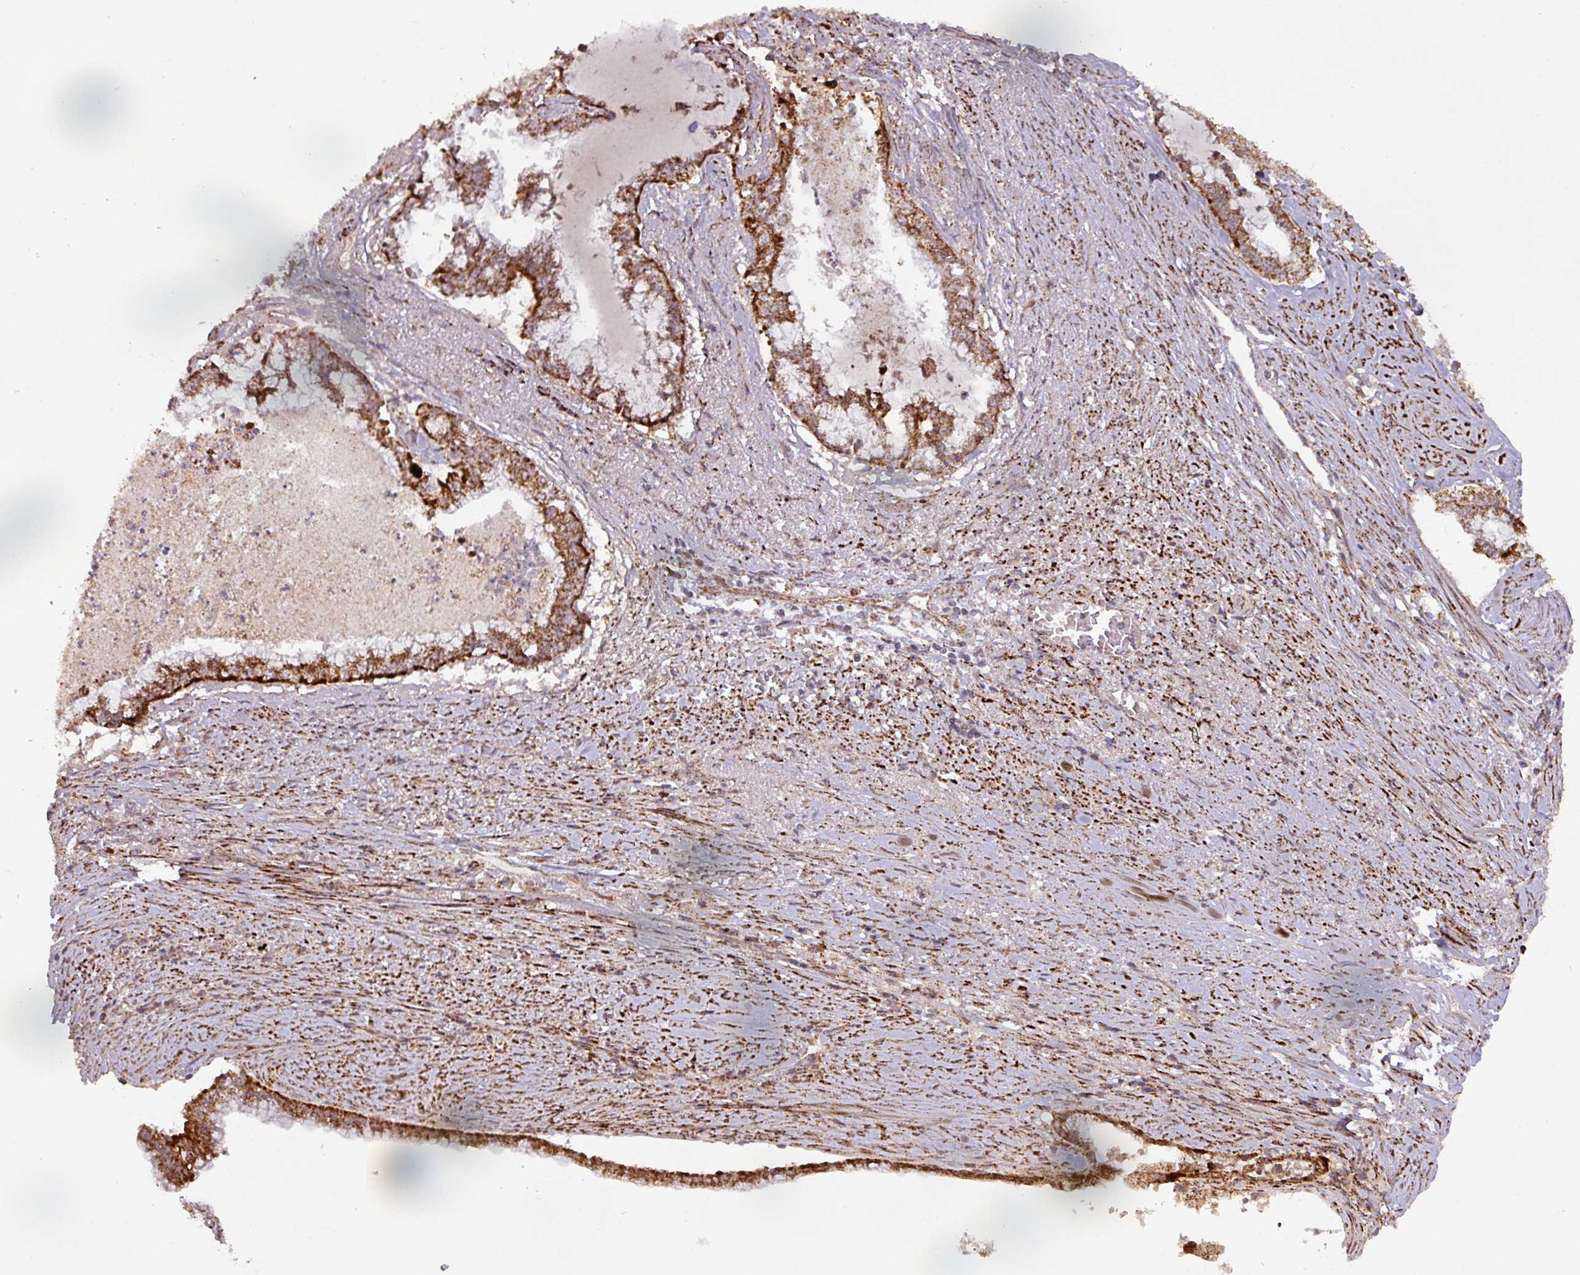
{"staining": {"intensity": "strong", "quantity": ">75%", "location": "cytoplasmic/membranous"}, "tissue": "endometrial cancer", "cell_type": "Tumor cells", "image_type": "cancer", "snomed": [{"axis": "morphology", "description": "Adenocarcinoma, NOS"}, {"axis": "topography", "description": "Endometrium"}], "caption": "Immunohistochemical staining of human adenocarcinoma (endometrial) shows high levels of strong cytoplasmic/membranous protein expression in approximately >75% of tumor cells.", "gene": "GPD2", "patient": {"sex": "female", "age": 79}}